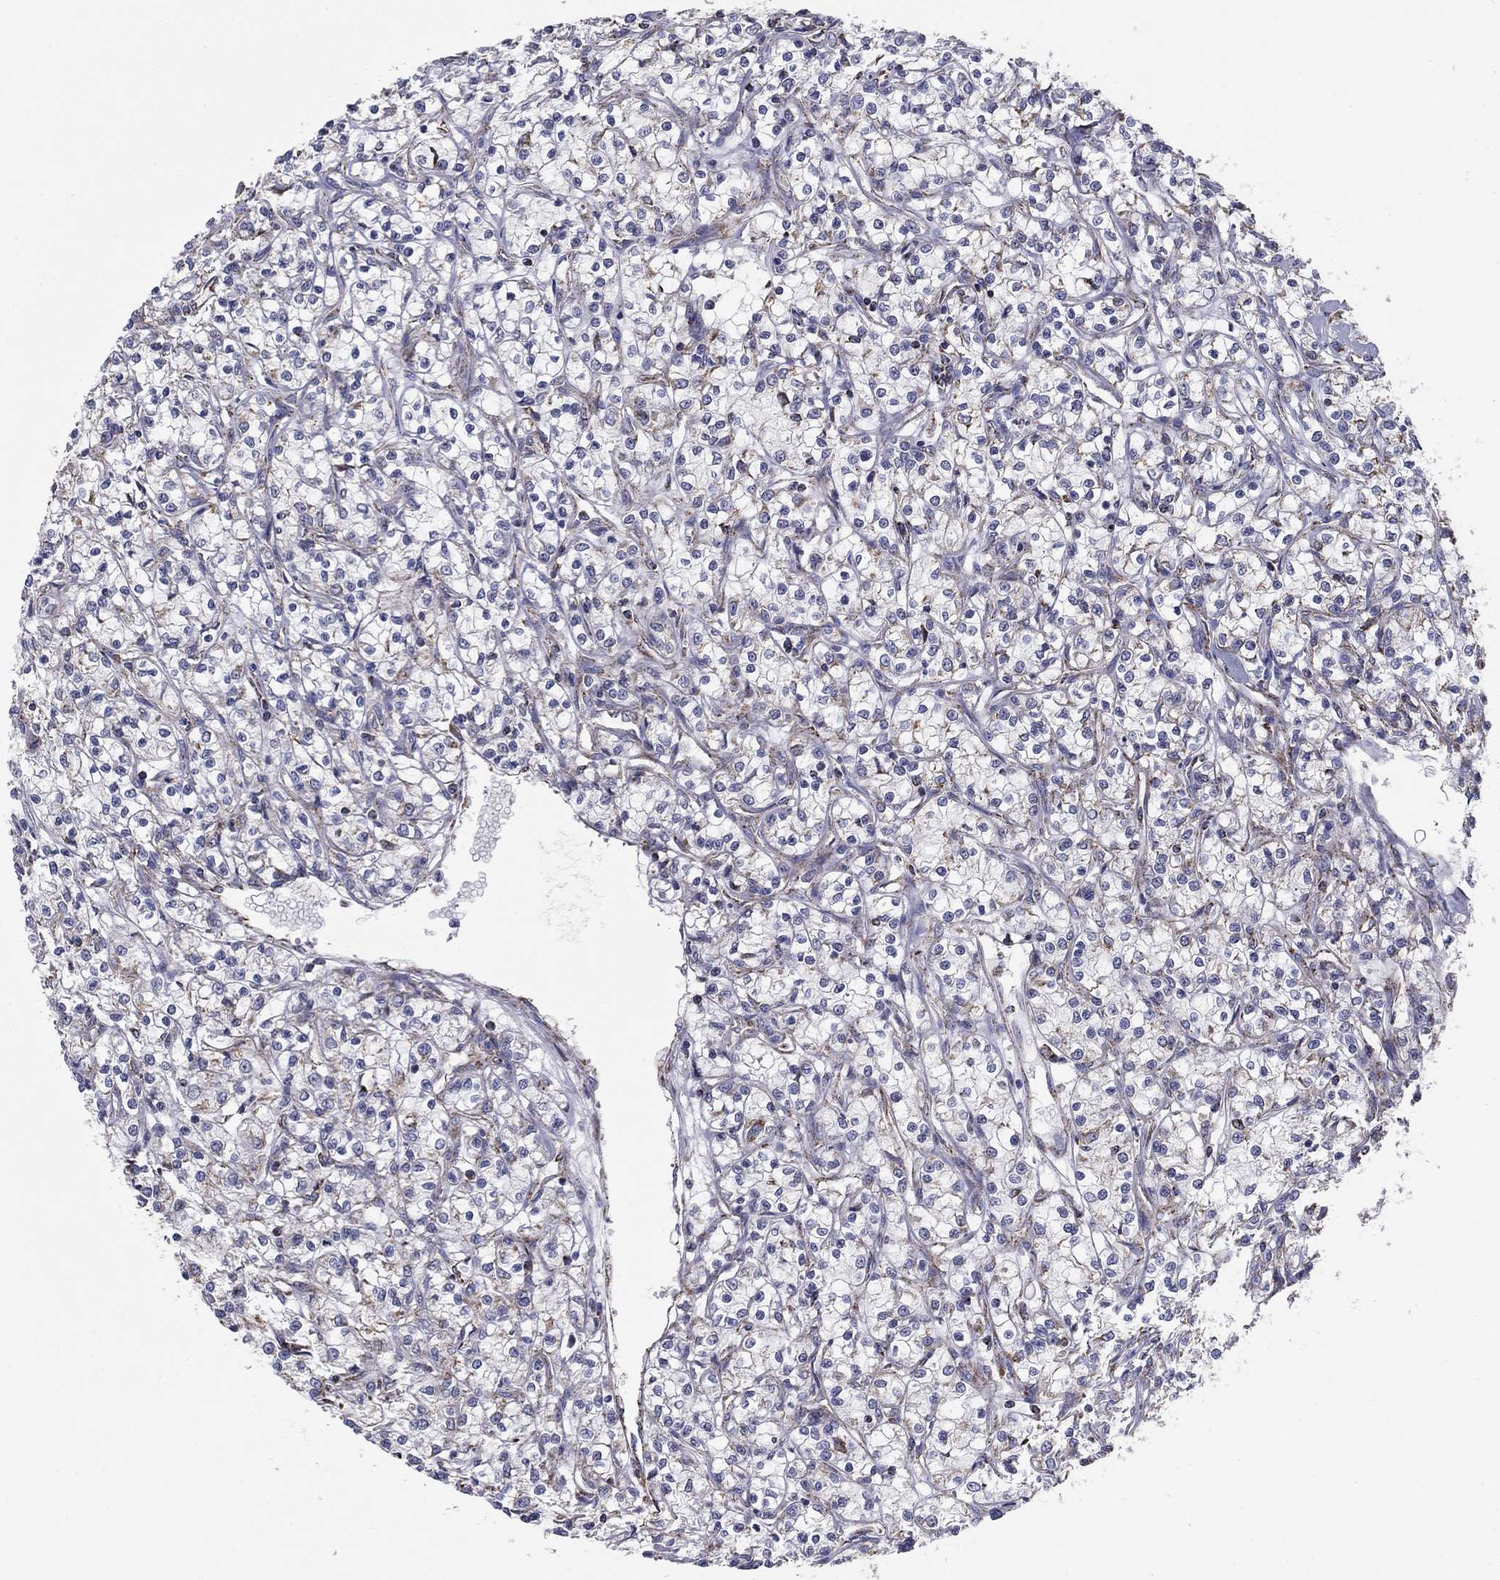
{"staining": {"intensity": "weak", "quantity": "<25%", "location": "cytoplasmic/membranous"}, "tissue": "renal cancer", "cell_type": "Tumor cells", "image_type": "cancer", "snomed": [{"axis": "morphology", "description": "Adenocarcinoma, NOS"}, {"axis": "topography", "description": "Kidney"}], "caption": "Immunohistochemical staining of human renal cancer displays no significant expression in tumor cells.", "gene": "NDUFV1", "patient": {"sex": "female", "age": 59}}